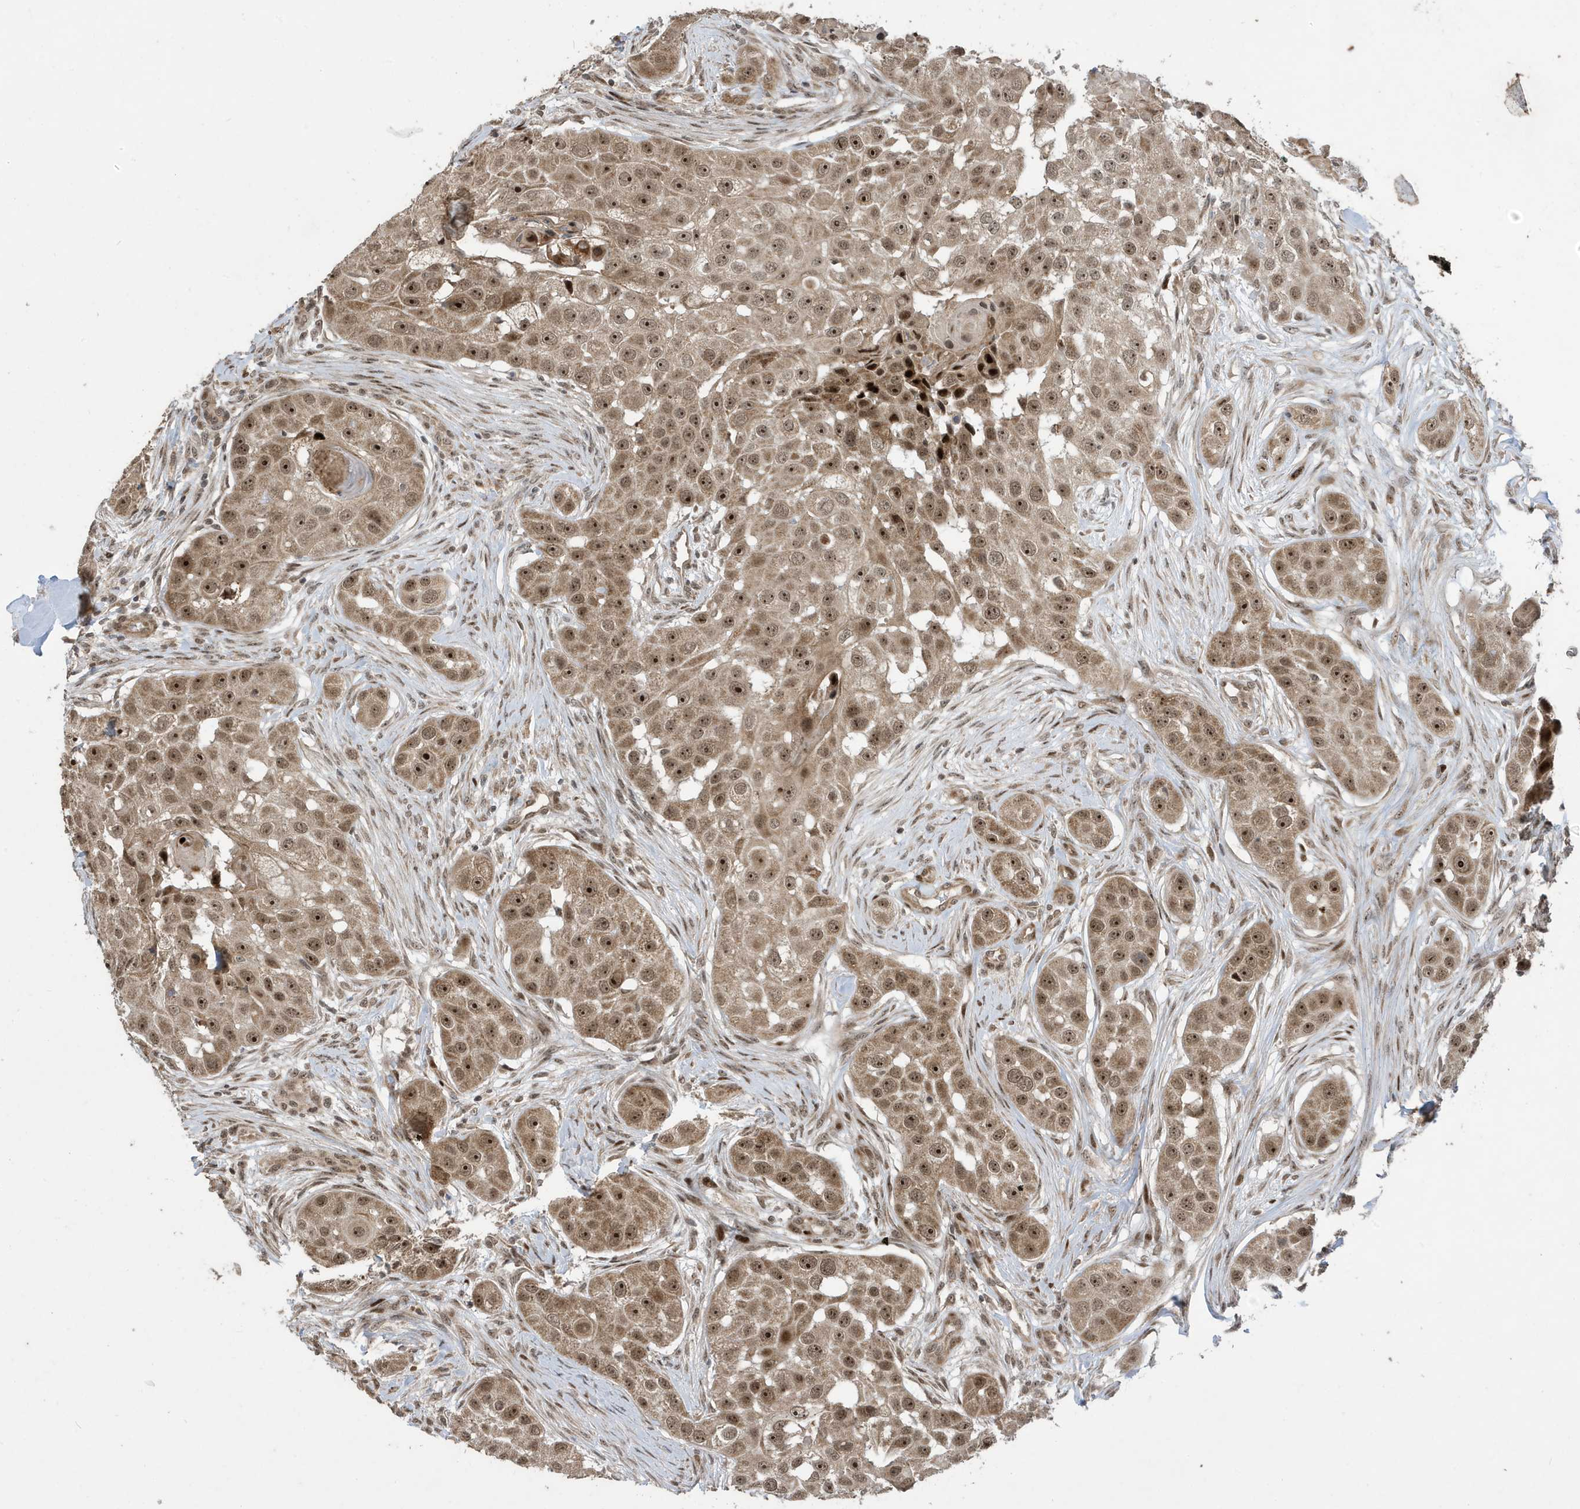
{"staining": {"intensity": "strong", "quantity": ">75%", "location": "cytoplasmic/membranous,nuclear"}, "tissue": "head and neck cancer", "cell_type": "Tumor cells", "image_type": "cancer", "snomed": [{"axis": "morphology", "description": "Normal tissue, NOS"}, {"axis": "morphology", "description": "Squamous cell carcinoma, NOS"}, {"axis": "topography", "description": "Skeletal muscle"}, {"axis": "topography", "description": "Head-Neck"}], "caption": "High-magnification brightfield microscopy of head and neck cancer stained with DAB (brown) and counterstained with hematoxylin (blue). tumor cells exhibit strong cytoplasmic/membranous and nuclear expression is seen in about>75% of cells. Using DAB (brown) and hematoxylin (blue) stains, captured at high magnification using brightfield microscopy.", "gene": "FAM9B", "patient": {"sex": "male", "age": 51}}